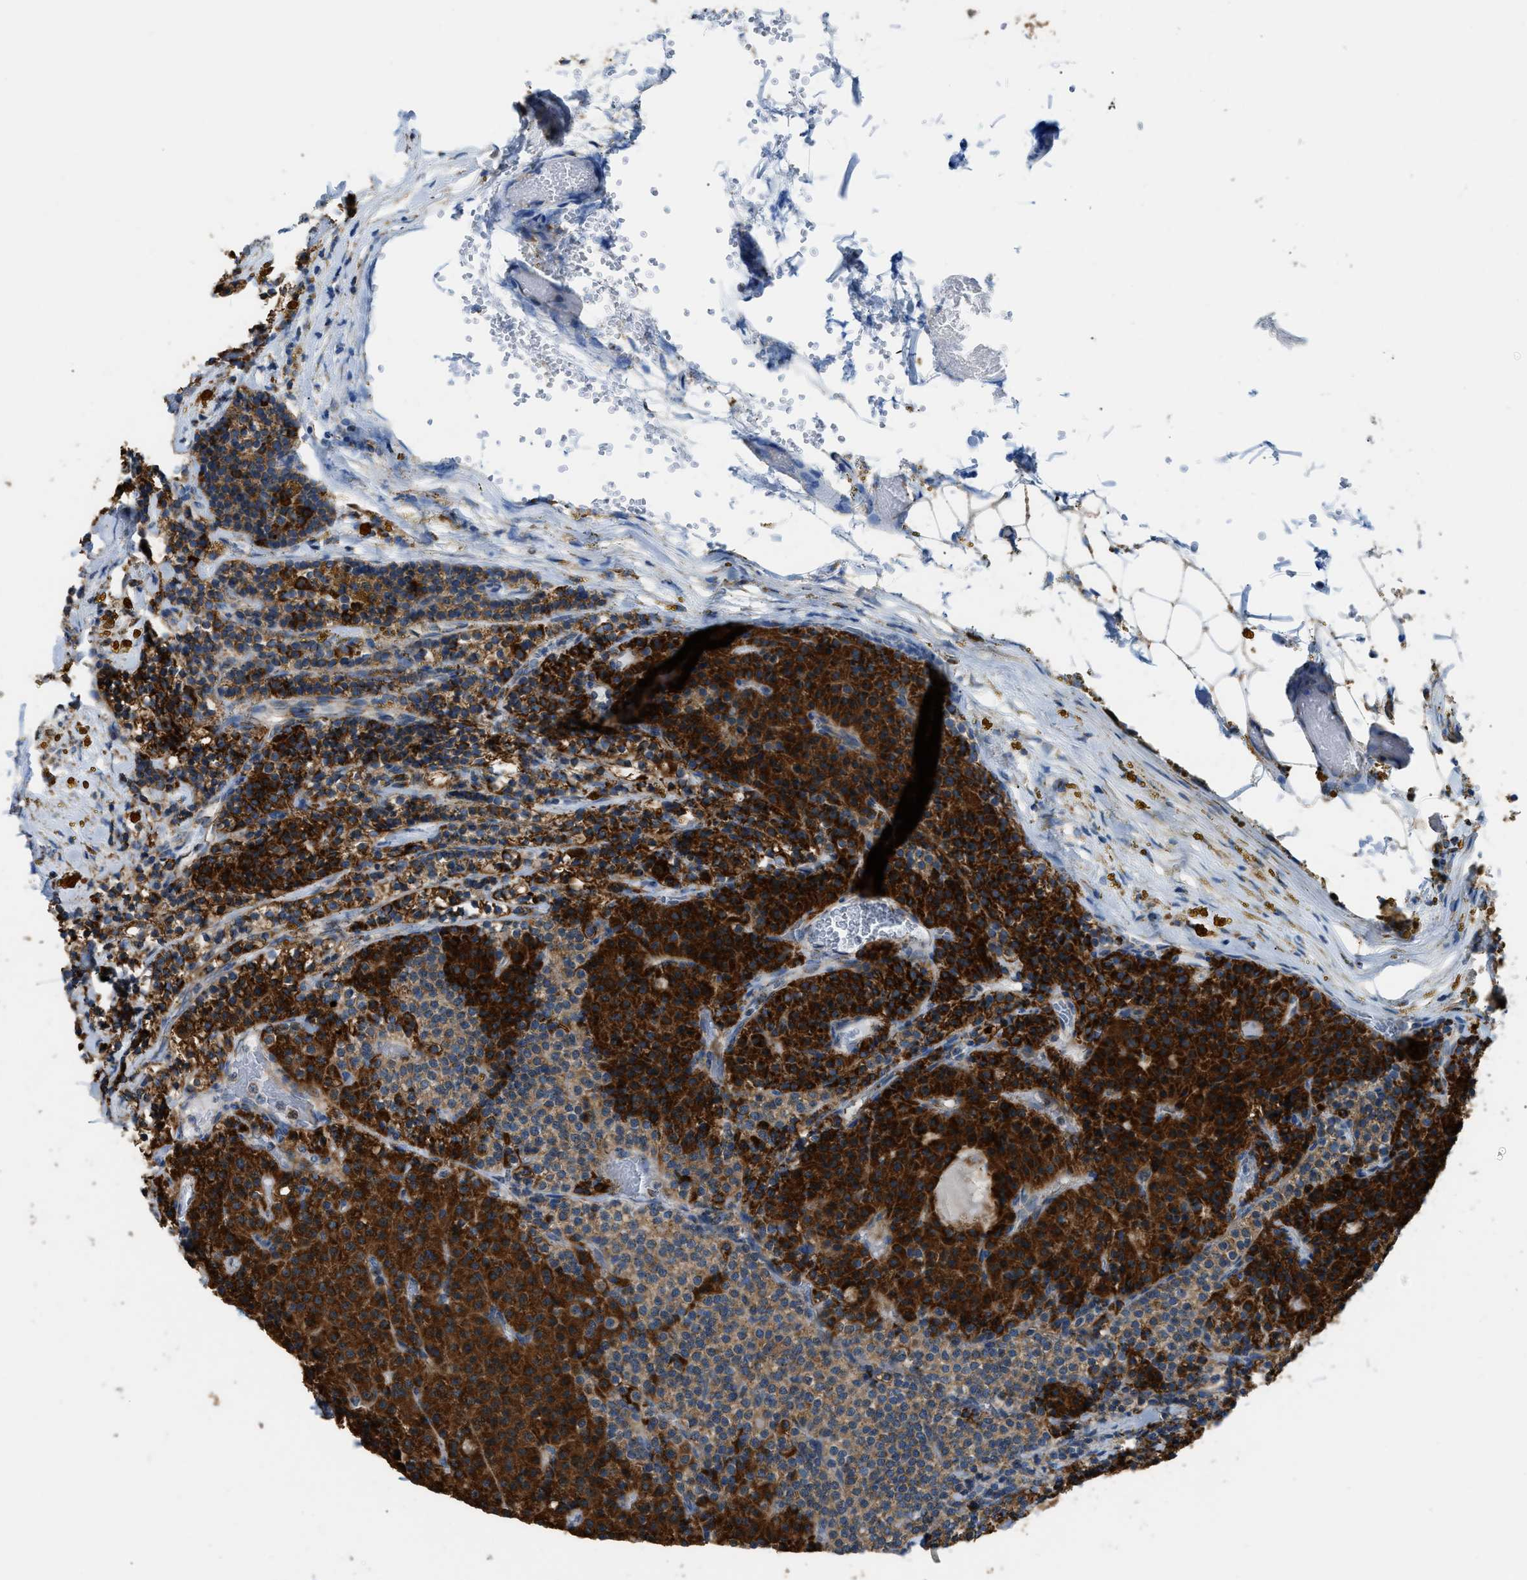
{"staining": {"intensity": "strong", "quantity": ">75%", "location": "cytoplasmic/membranous"}, "tissue": "parathyroid gland", "cell_type": "Glandular cells", "image_type": "normal", "snomed": [{"axis": "morphology", "description": "Normal tissue, NOS"}, {"axis": "morphology", "description": "Adenoma, NOS"}, {"axis": "topography", "description": "Parathyroid gland"}], "caption": "DAB immunohistochemical staining of unremarkable parathyroid gland demonstrates strong cytoplasmic/membranous protein positivity in approximately >75% of glandular cells.", "gene": "ETFB", "patient": {"sex": "male", "age": 75}}